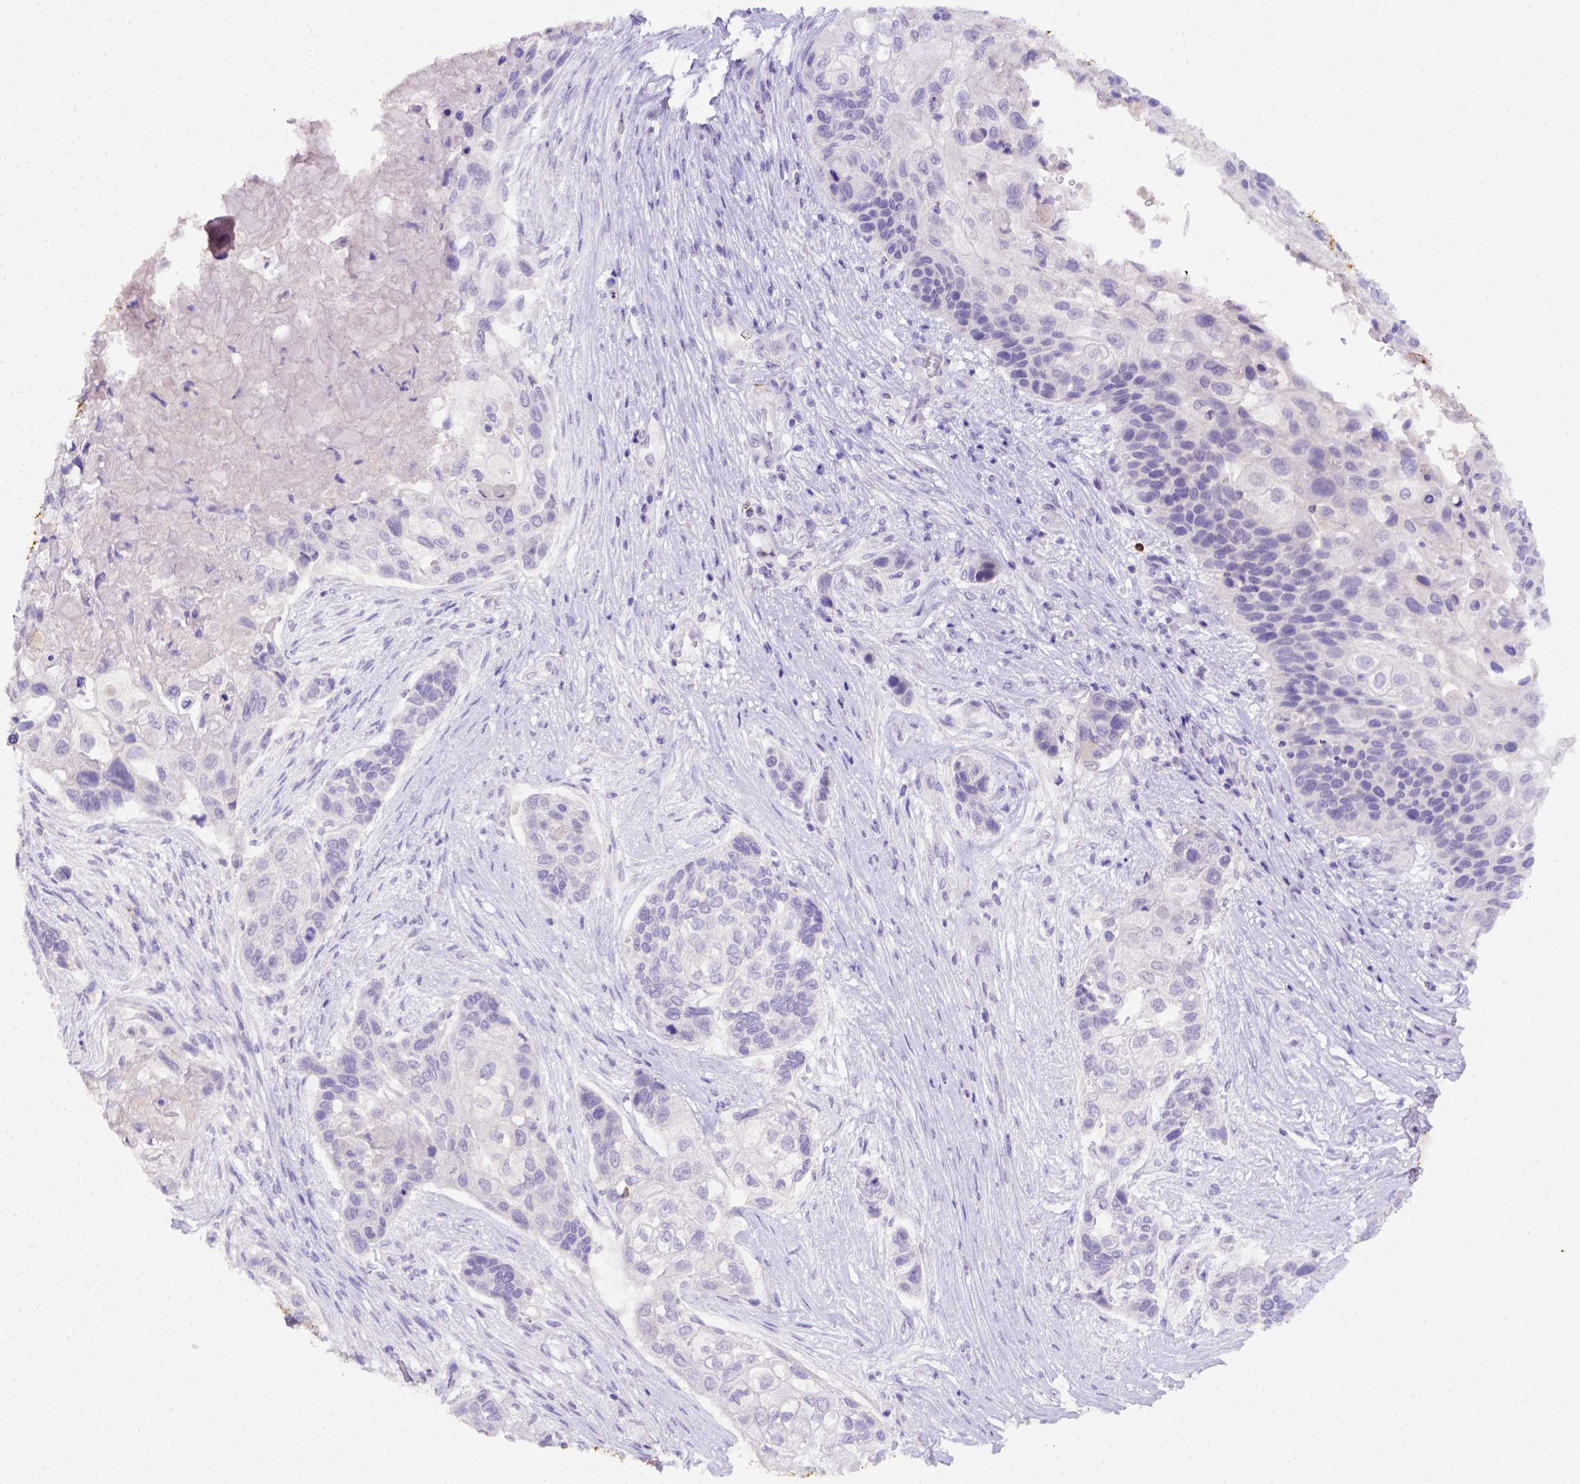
{"staining": {"intensity": "negative", "quantity": "none", "location": "none"}, "tissue": "lung cancer", "cell_type": "Tumor cells", "image_type": "cancer", "snomed": [{"axis": "morphology", "description": "Squamous cell carcinoma, NOS"}, {"axis": "topography", "description": "Lung"}], "caption": "The photomicrograph demonstrates no significant staining in tumor cells of squamous cell carcinoma (lung).", "gene": "B3GAT1", "patient": {"sex": "male", "age": 69}}